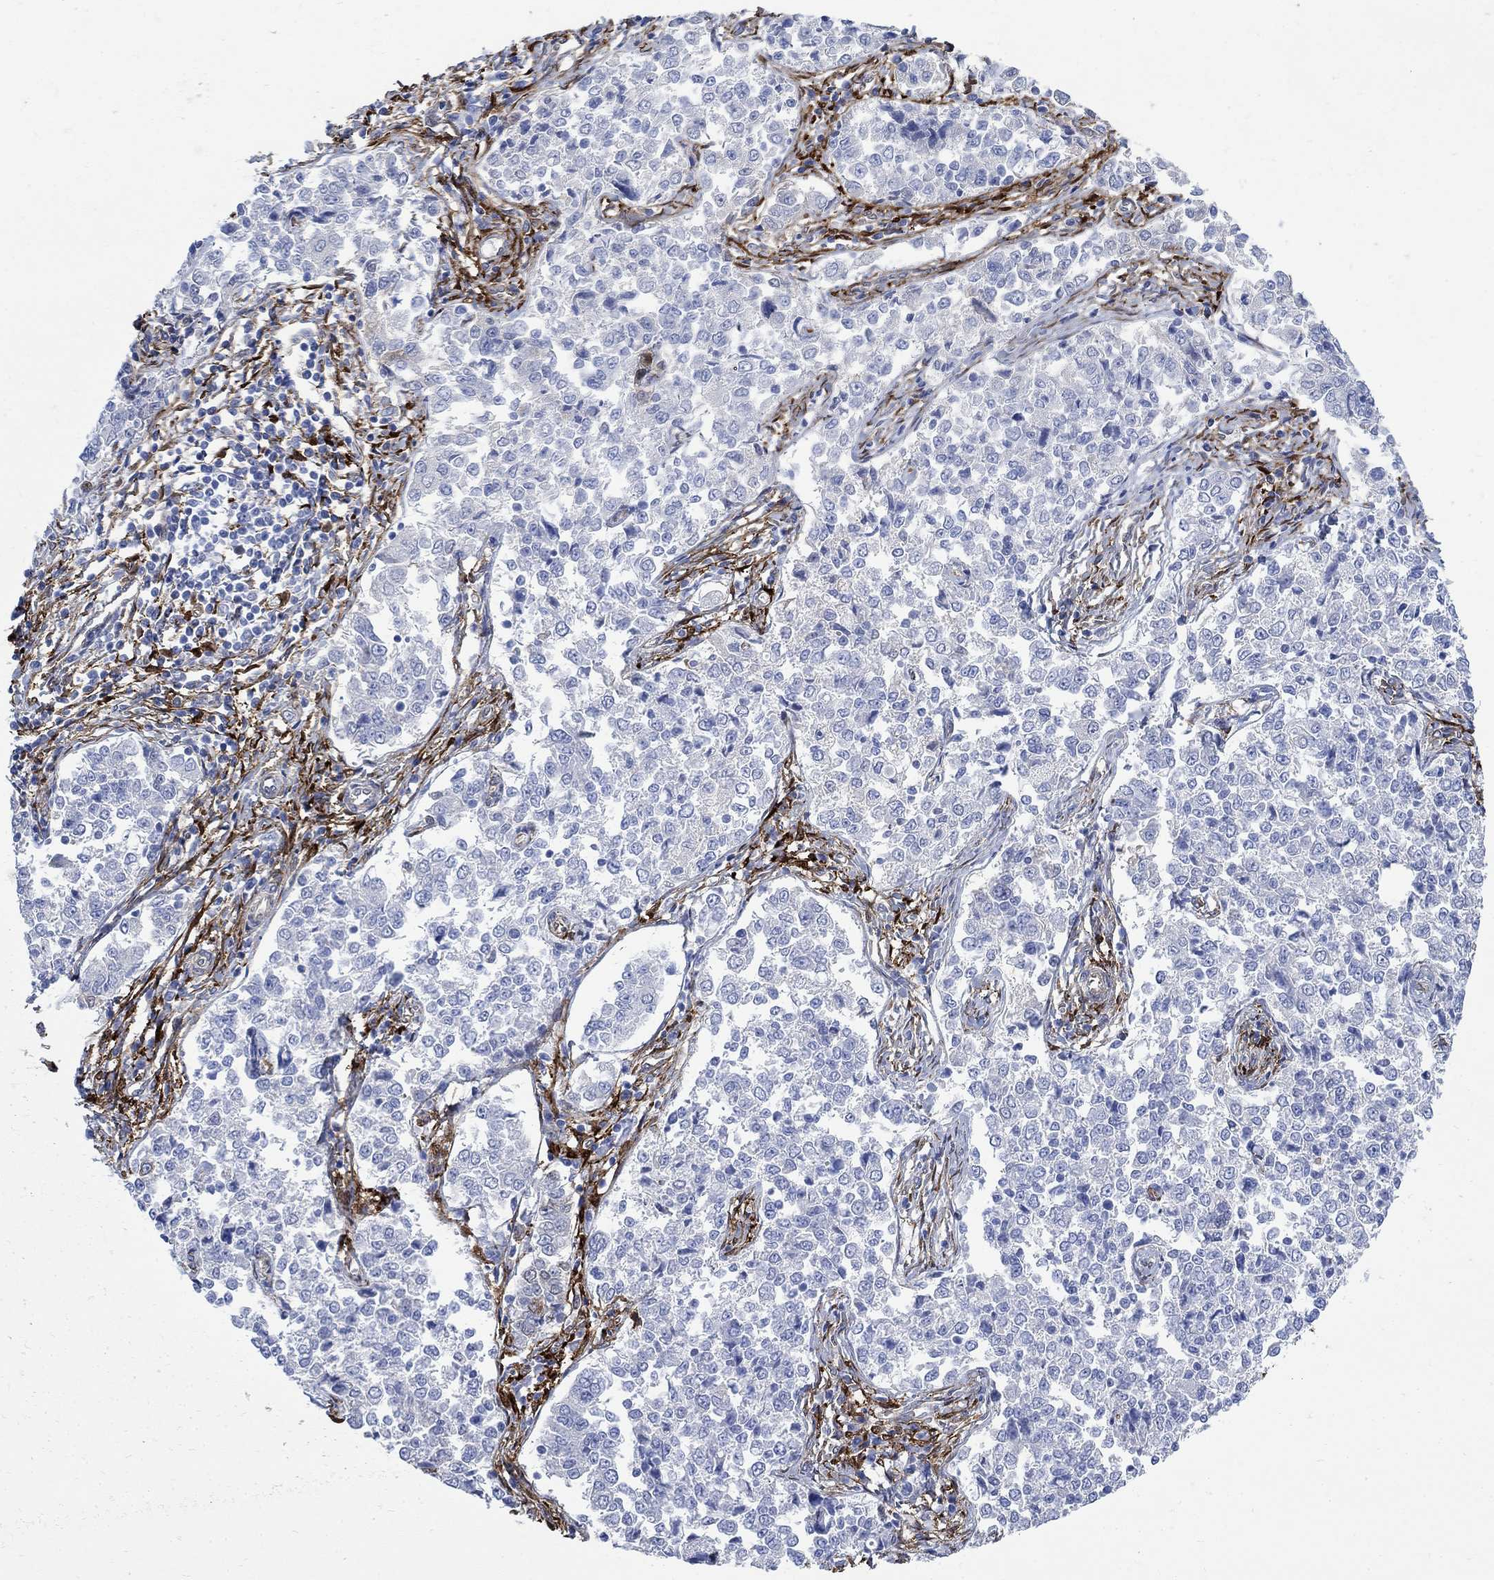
{"staining": {"intensity": "negative", "quantity": "none", "location": "none"}, "tissue": "endometrial cancer", "cell_type": "Tumor cells", "image_type": "cancer", "snomed": [{"axis": "morphology", "description": "Adenocarcinoma, NOS"}, {"axis": "topography", "description": "Endometrium"}], "caption": "Immunohistochemistry (IHC) photomicrograph of human endometrial adenocarcinoma stained for a protein (brown), which demonstrates no positivity in tumor cells.", "gene": "TGM2", "patient": {"sex": "female", "age": 43}}